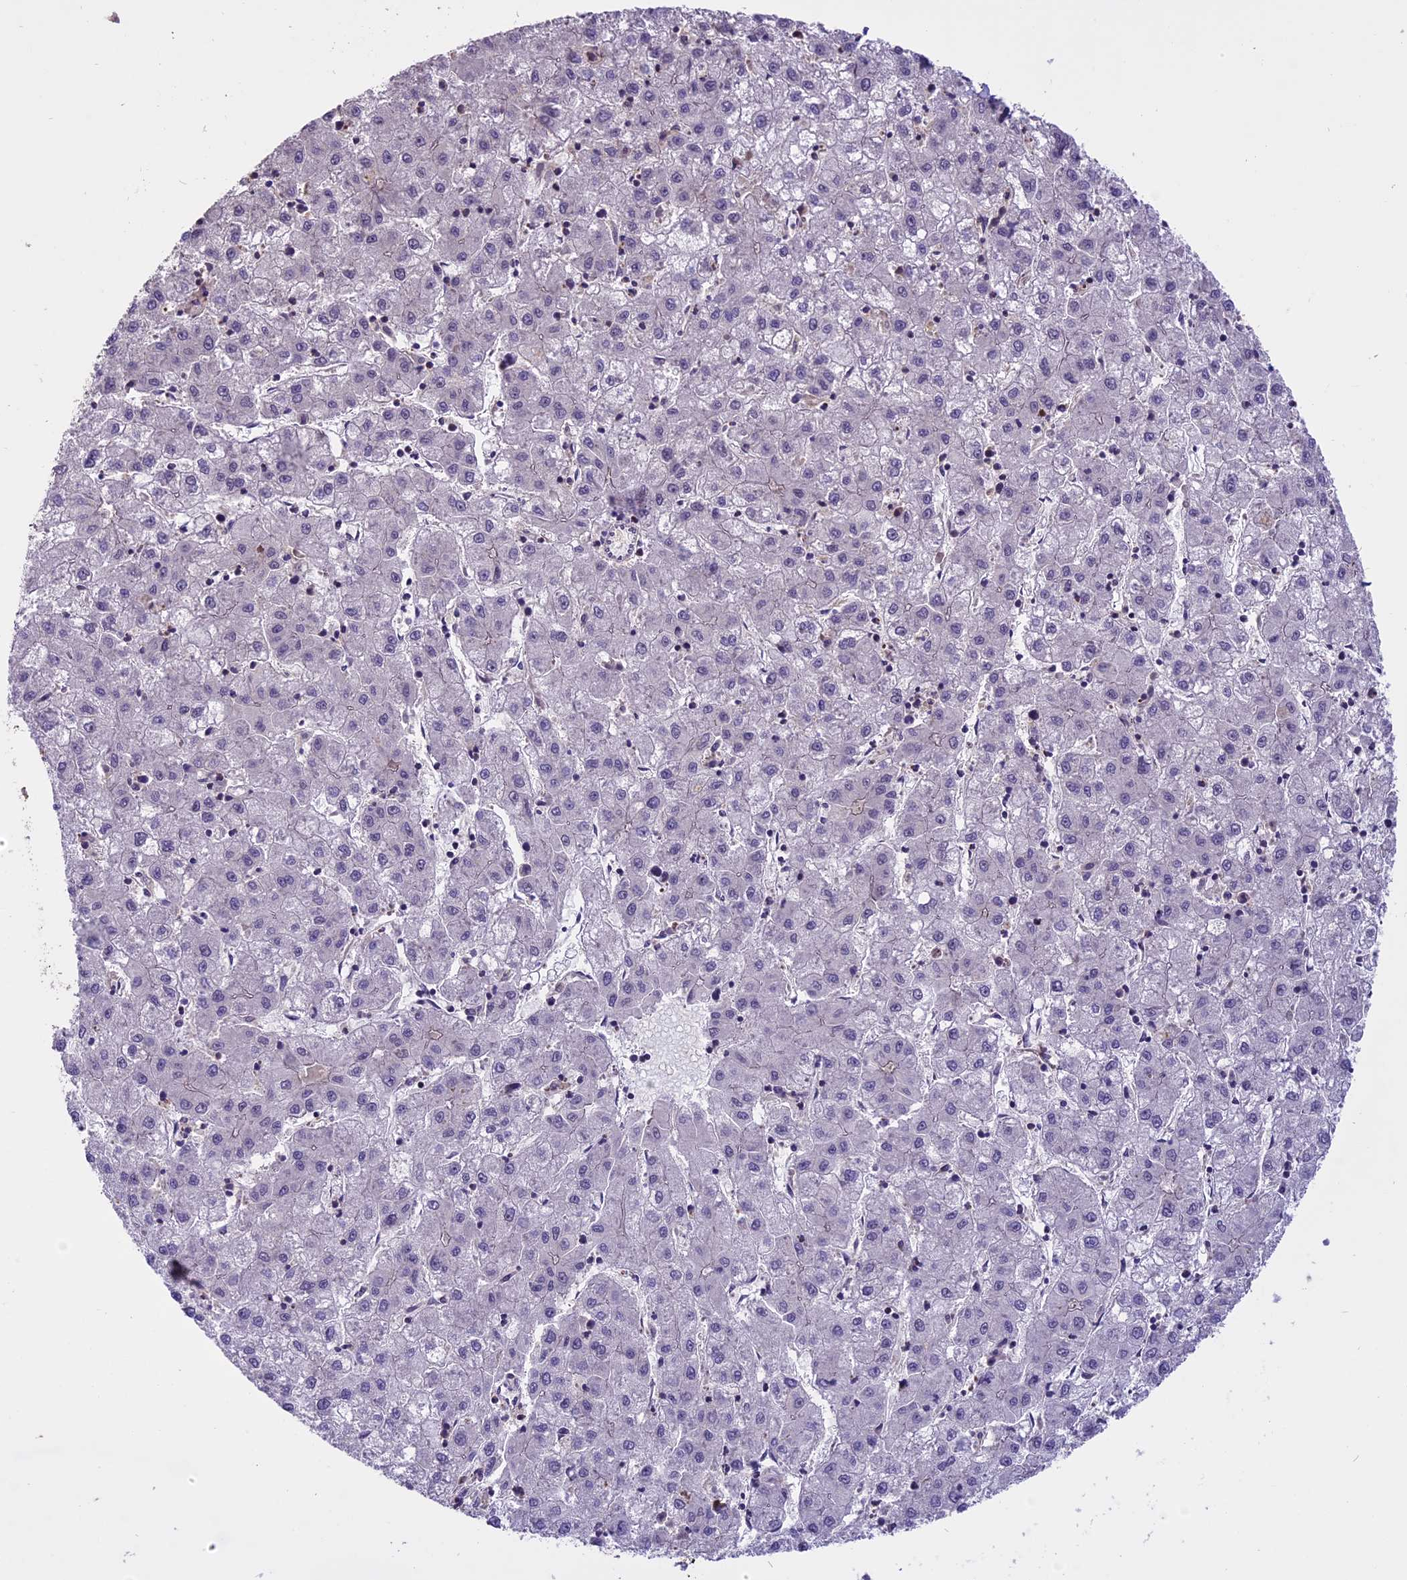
{"staining": {"intensity": "negative", "quantity": "none", "location": "none"}, "tissue": "liver cancer", "cell_type": "Tumor cells", "image_type": "cancer", "snomed": [{"axis": "morphology", "description": "Carcinoma, Hepatocellular, NOS"}, {"axis": "topography", "description": "Liver"}], "caption": "Micrograph shows no protein staining in tumor cells of liver hepatocellular carcinoma tissue.", "gene": "ENHO", "patient": {"sex": "male", "age": 72}}